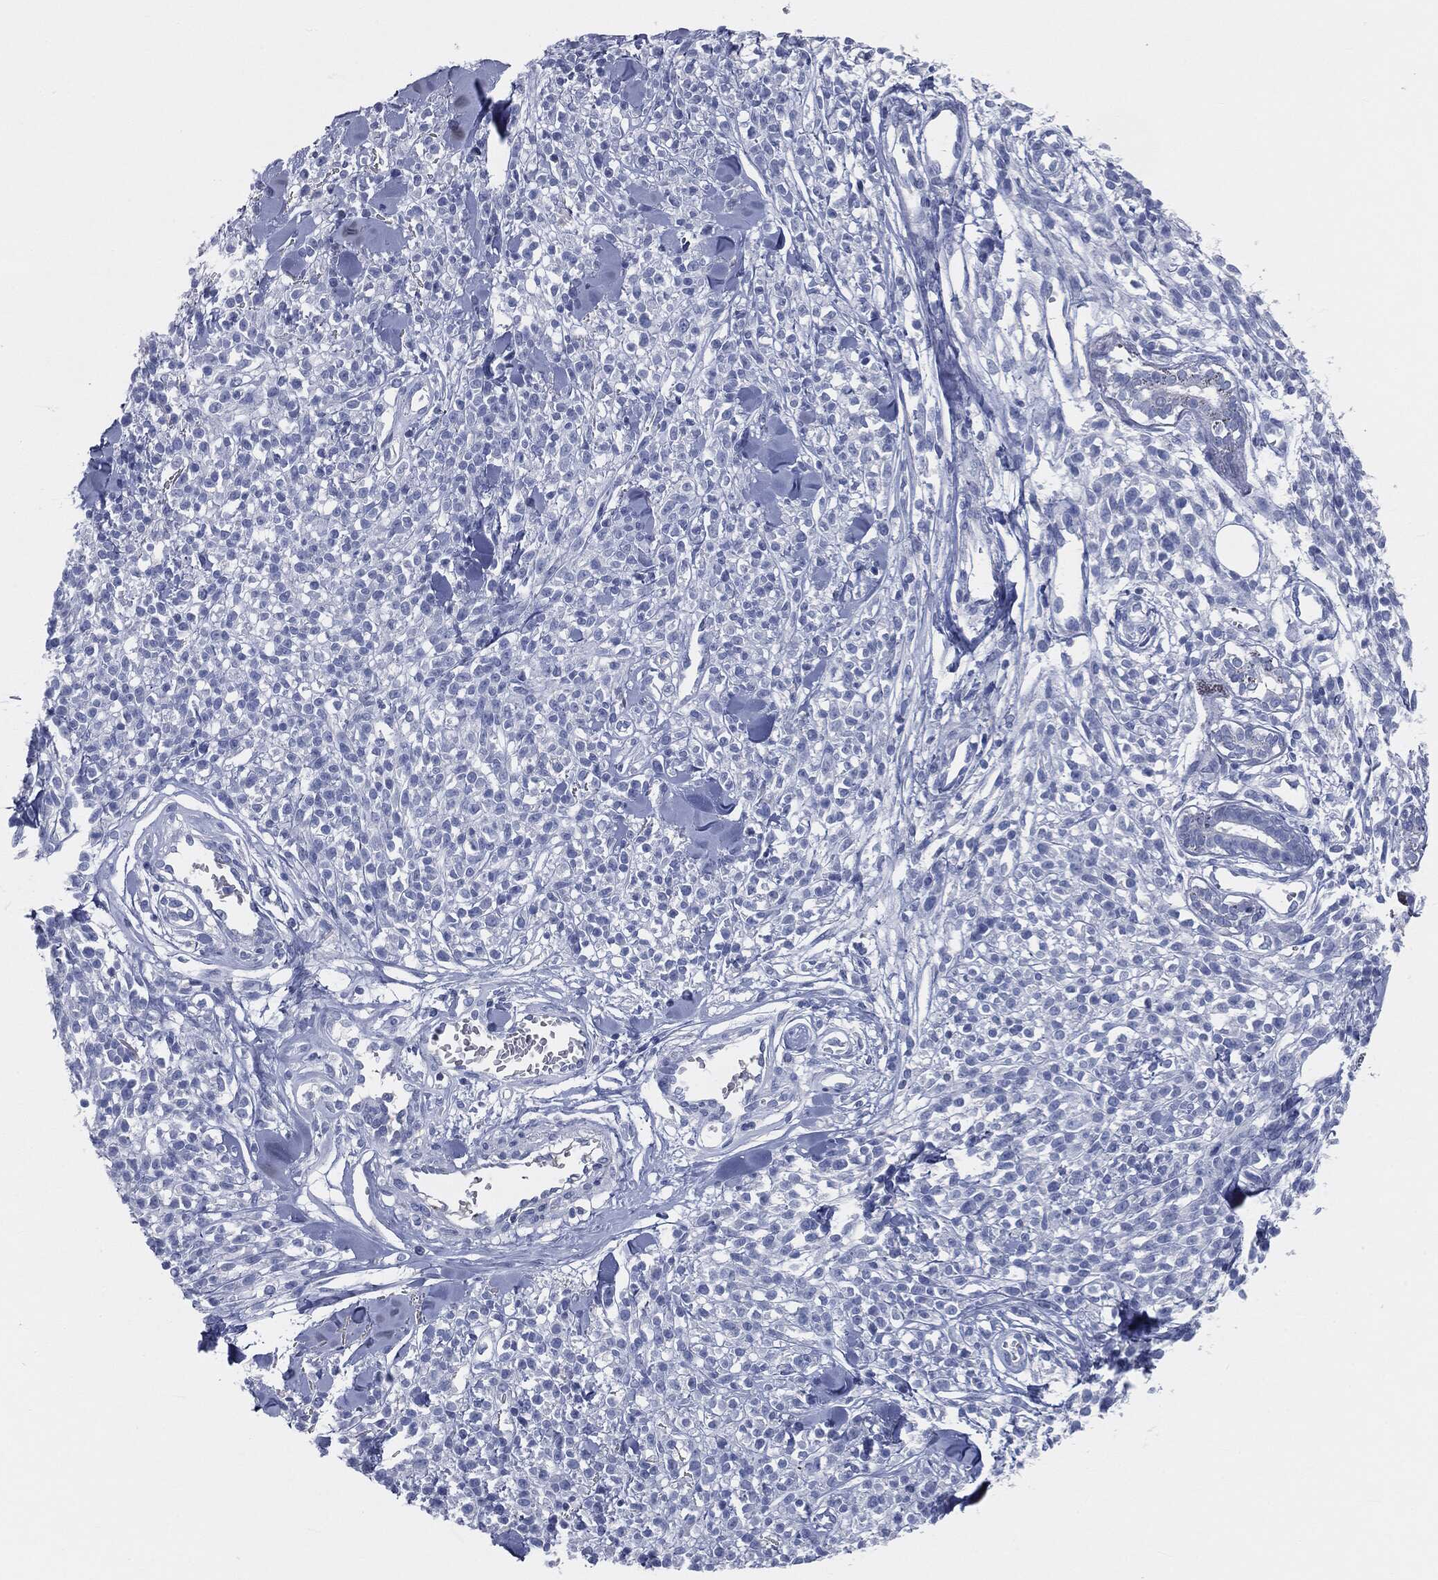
{"staining": {"intensity": "negative", "quantity": "none", "location": "none"}, "tissue": "melanoma", "cell_type": "Tumor cells", "image_type": "cancer", "snomed": [{"axis": "morphology", "description": "Malignant melanoma, NOS"}, {"axis": "topography", "description": "Skin"}, {"axis": "topography", "description": "Skin of trunk"}], "caption": "The photomicrograph reveals no staining of tumor cells in melanoma. (DAB IHC, high magnification).", "gene": "CAV3", "patient": {"sex": "male", "age": 74}}